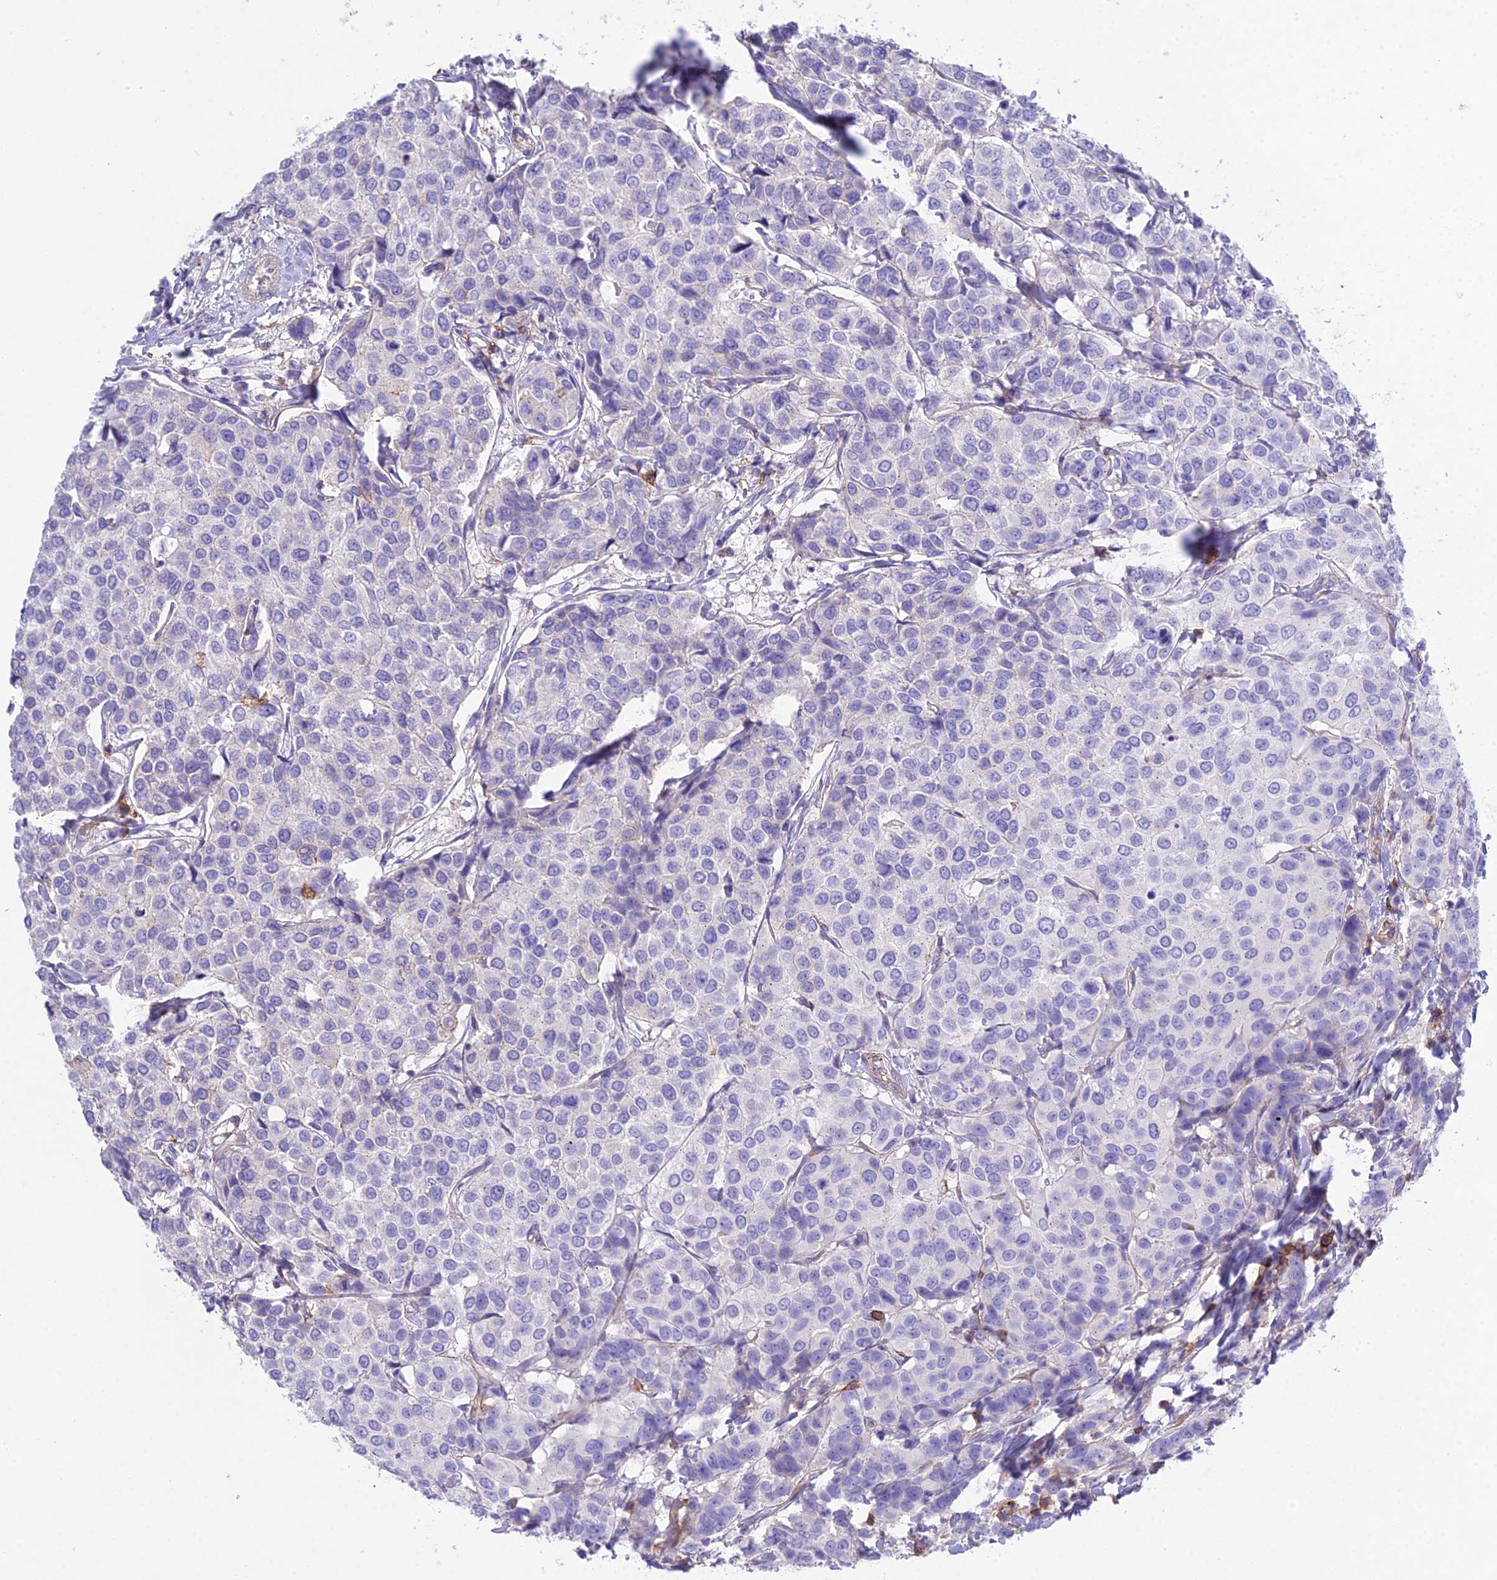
{"staining": {"intensity": "moderate", "quantity": "<25%", "location": "cytoplasmic/membranous"}, "tissue": "breast cancer", "cell_type": "Tumor cells", "image_type": "cancer", "snomed": [{"axis": "morphology", "description": "Duct carcinoma"}, {"axis": "topography", "description": "Breast"}], "caption": "Immunohistochemical staining of breast intraductal carcinoma exhibits moderate cytoplasmic/membranous protein expression in approximately <25% of tumor cells.", "gene": "OR1Q1", "patient": {"sex": "female", "age": 55}}